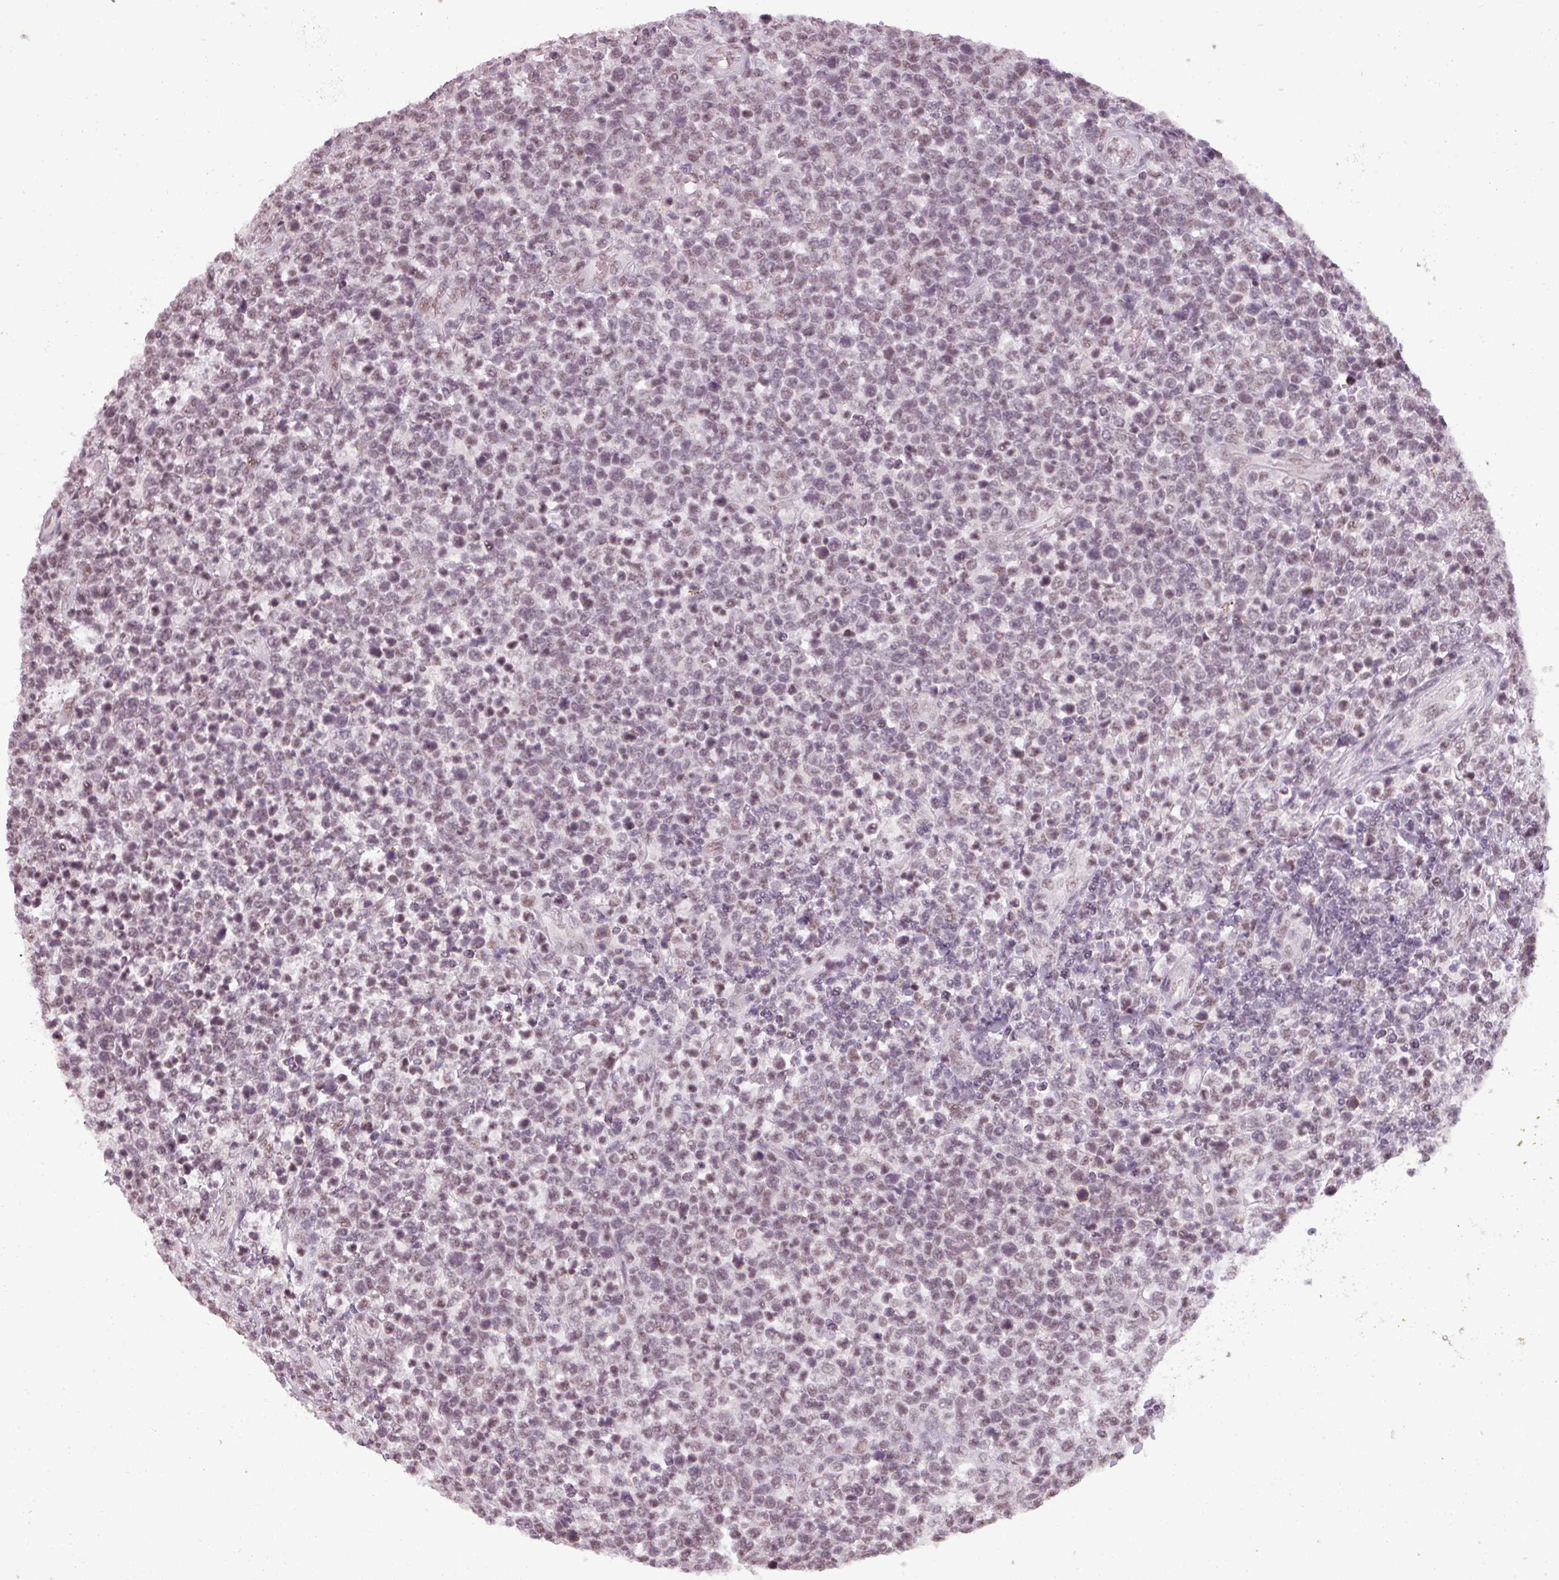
{"staining": {"intensity": "weak", "quantity": ">75%", "location": "nuclear"}, "tissue": "lymphoma", "cell_type": "Tumor cells", "image_type": "cancer", "snomed": [{"axis": "morphology", "description": "Malignant lymphoma, non-Hodgkin's type, High grade"}, {"axis": "topography", "description": "Soft tissue"}], "caption": "DAB immunohistochemical staining of human malignant lymphoma, non-Hodgkin's type (high-grade) displays weak nuclear protein staining in about >75% of tumor cells.", "gene": "BCAS3", "patient": {"sex": "female", "age": 56}}